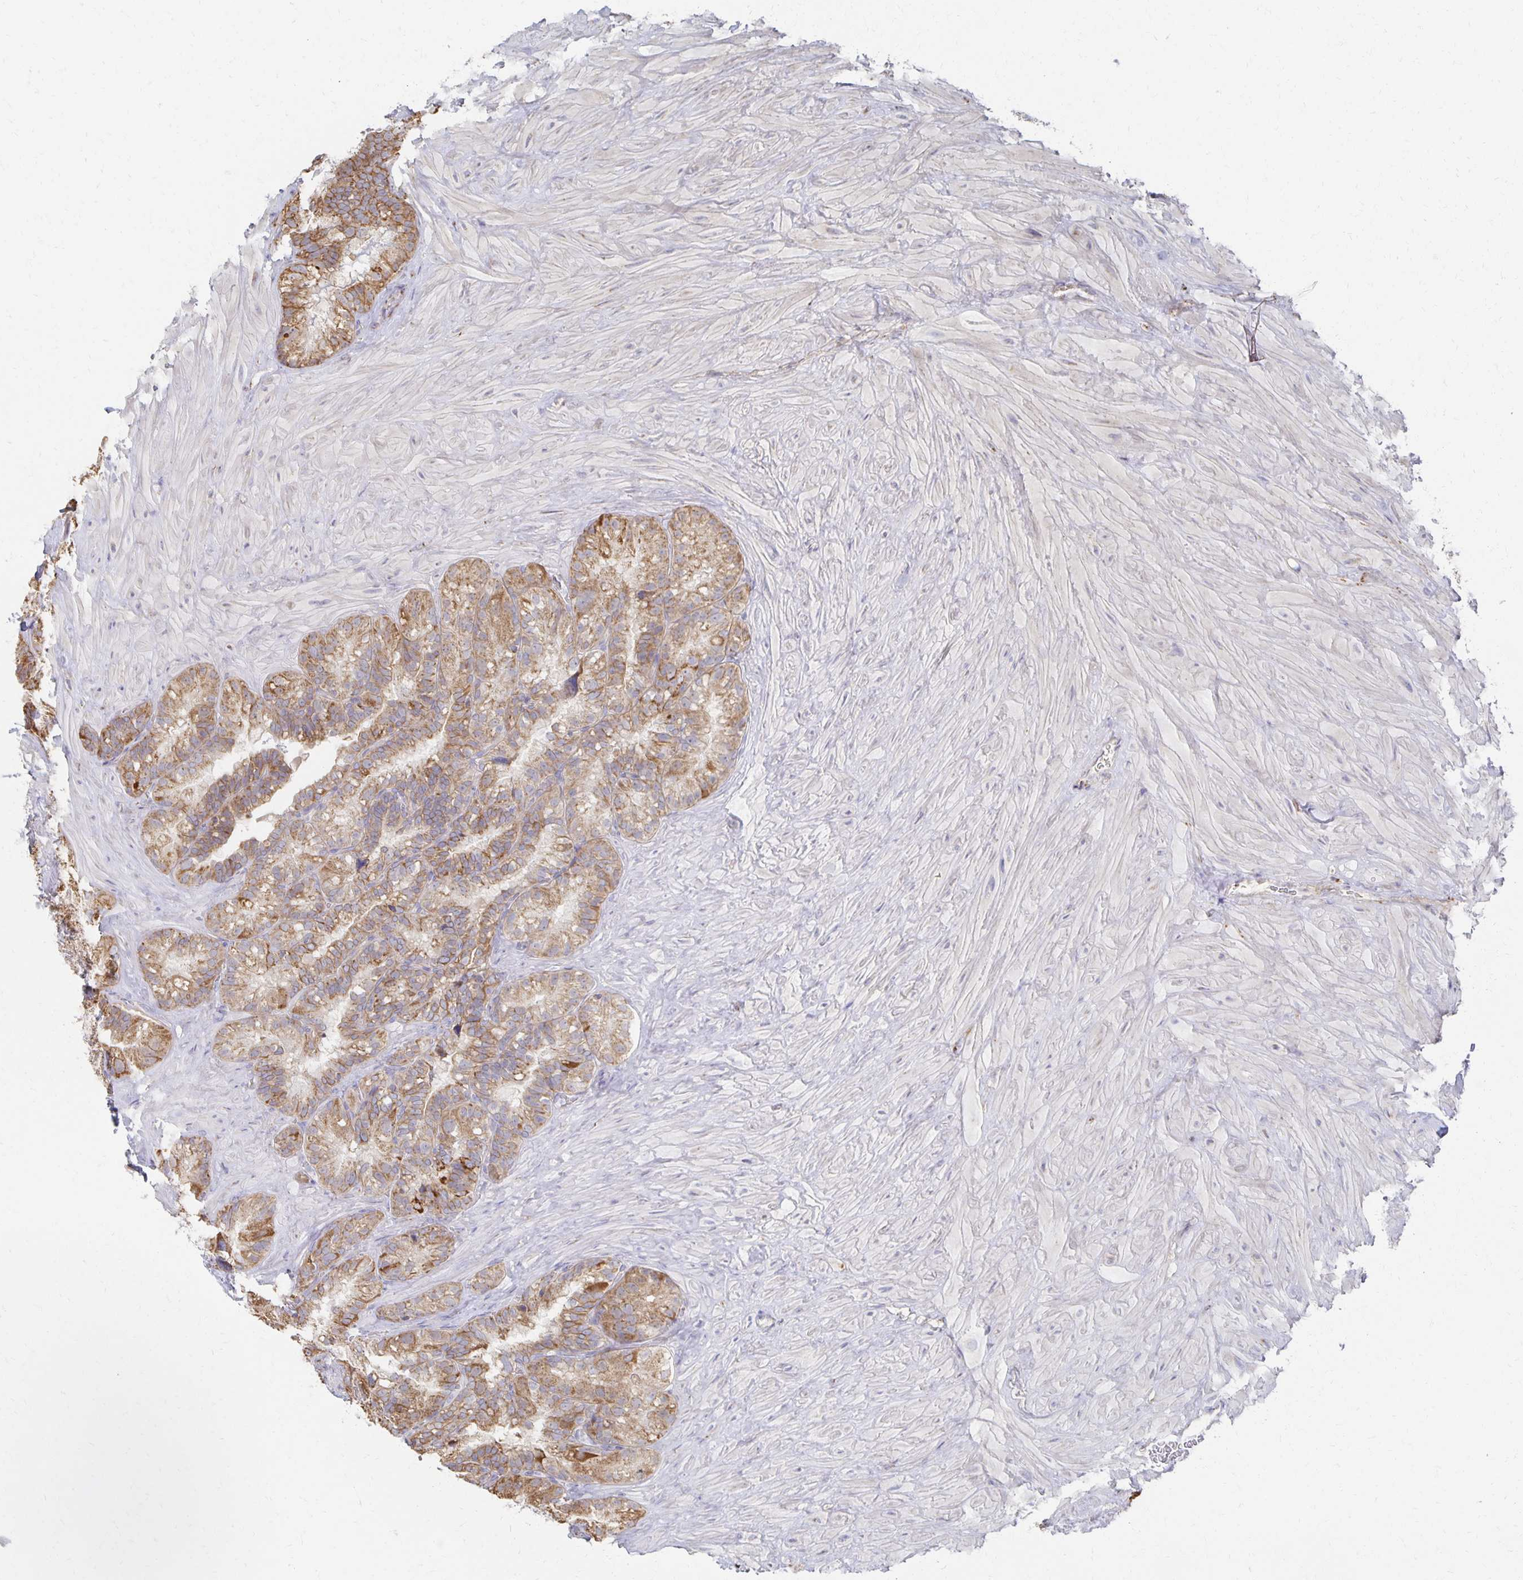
{"staining": {"intensity": "moderate", "quantity": ">75%", "location": "cytoplasmic/membranous"}, "tissue": "seminal vesicle", "cell_type": "Glandular cells", "image_type": "normal", "snomed": [{"axis": "morphology", "description": "Normal tissue, NOS"}, {"axis": "topography", "description": "Seminal veicle"}], "caption": "Human seminal vesicle stained for a protein (brown) displays moderate cytoplasmic/membranous positive positivity in approximately >75% of glandular cells.", "gene": "NKX2", "patient": {"sex": "male", "age": 60}}